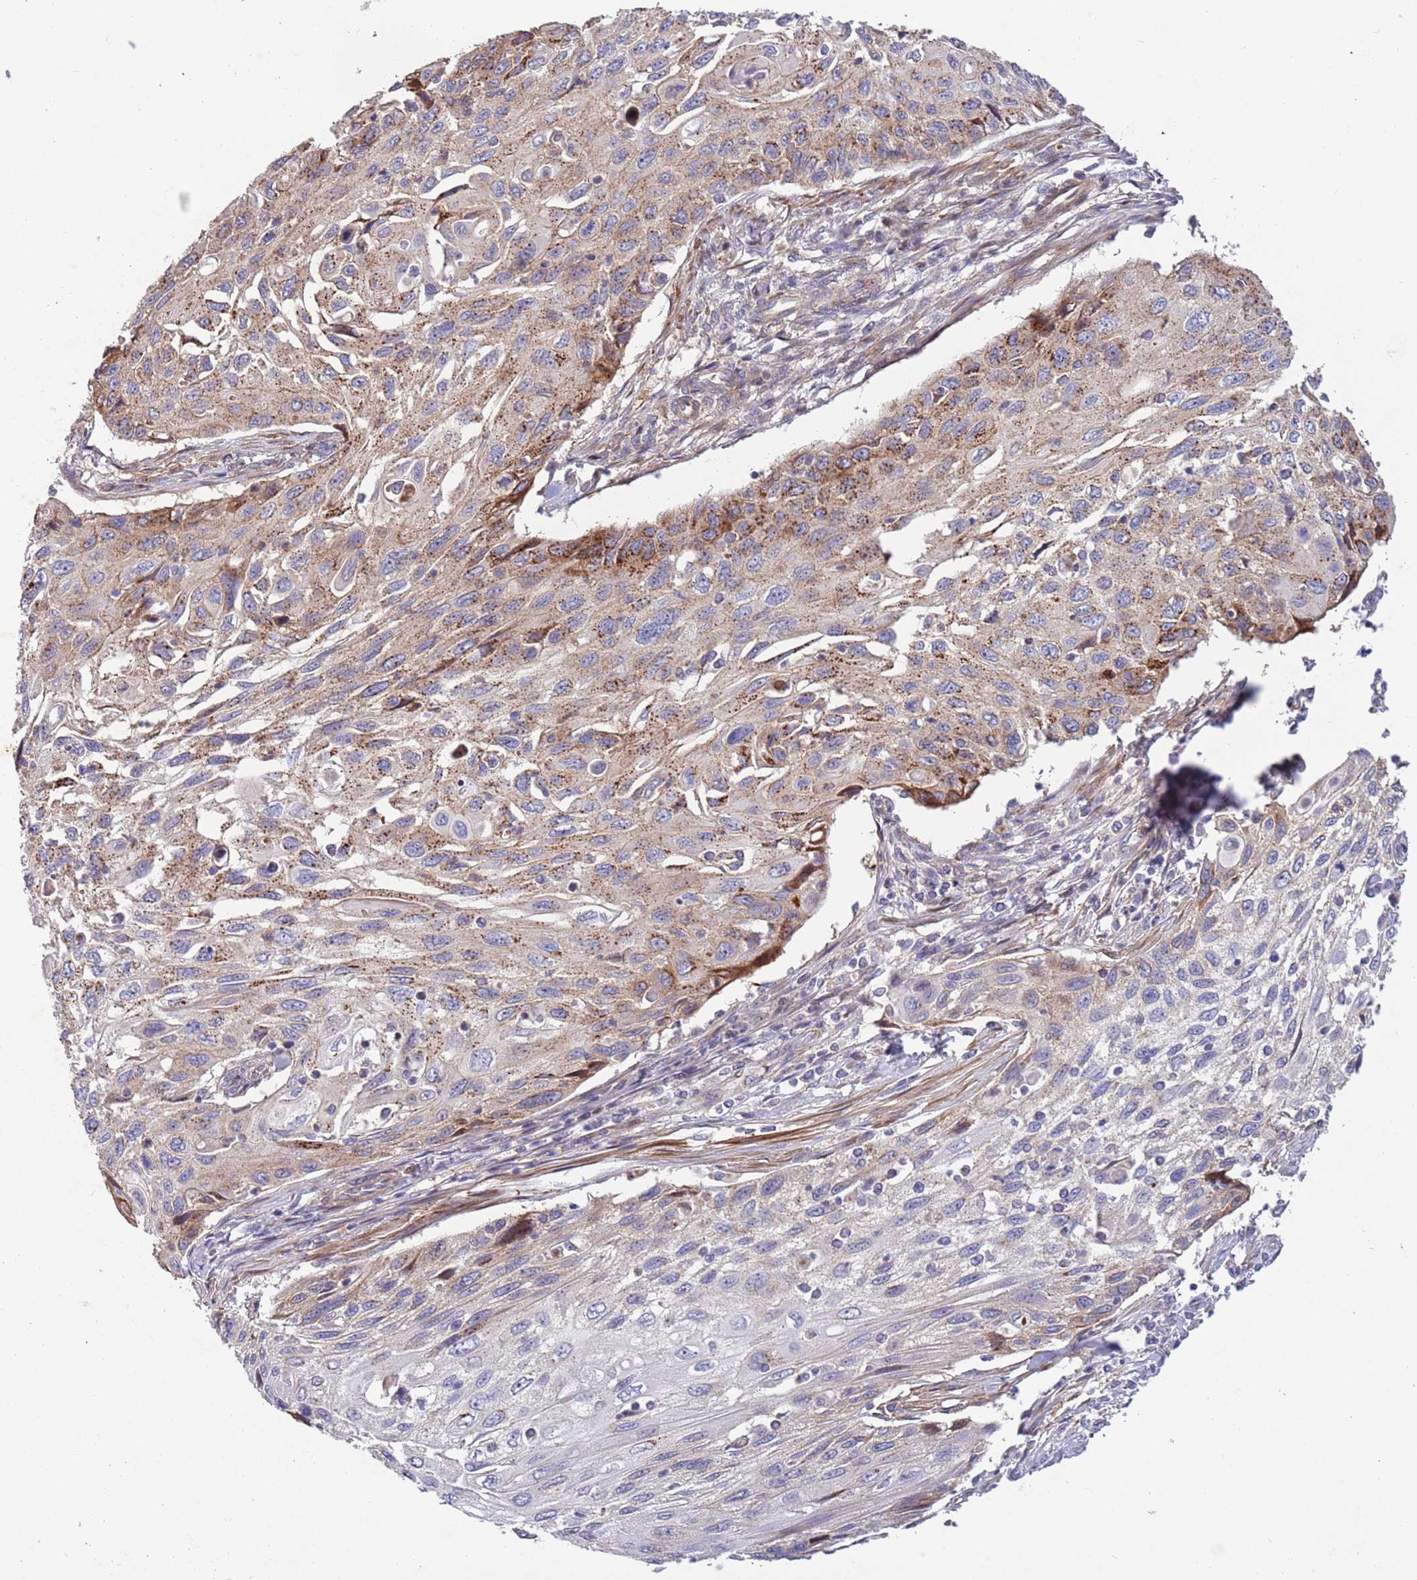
{"staining": {"intensity": "moderate", "quantity": "<25%", "location": "cytoplasmic/membranous"}, "tissue": "cervical cancer", "cell_type": "Tumor cells", "image_type": "cancer", "snomed": [{"axis": "morphology", "description": "Squamous cell carcinoma, NOS"}, {"axis": "topography", "description": "Cervix"}], "caption": "Immunohistochemistry photomicrograph of neoplastic tissue: cervical cancer (squamous cell carcinoma) stained using IHC shows low levels of moderate protein expression localized specifically in the cytoplasmic/membranous of tumor cells, appearing as a cytoplasmic/membranous brown color.", "gene": "ITGB6", "patient": {"sex": "female", "age": 70}}